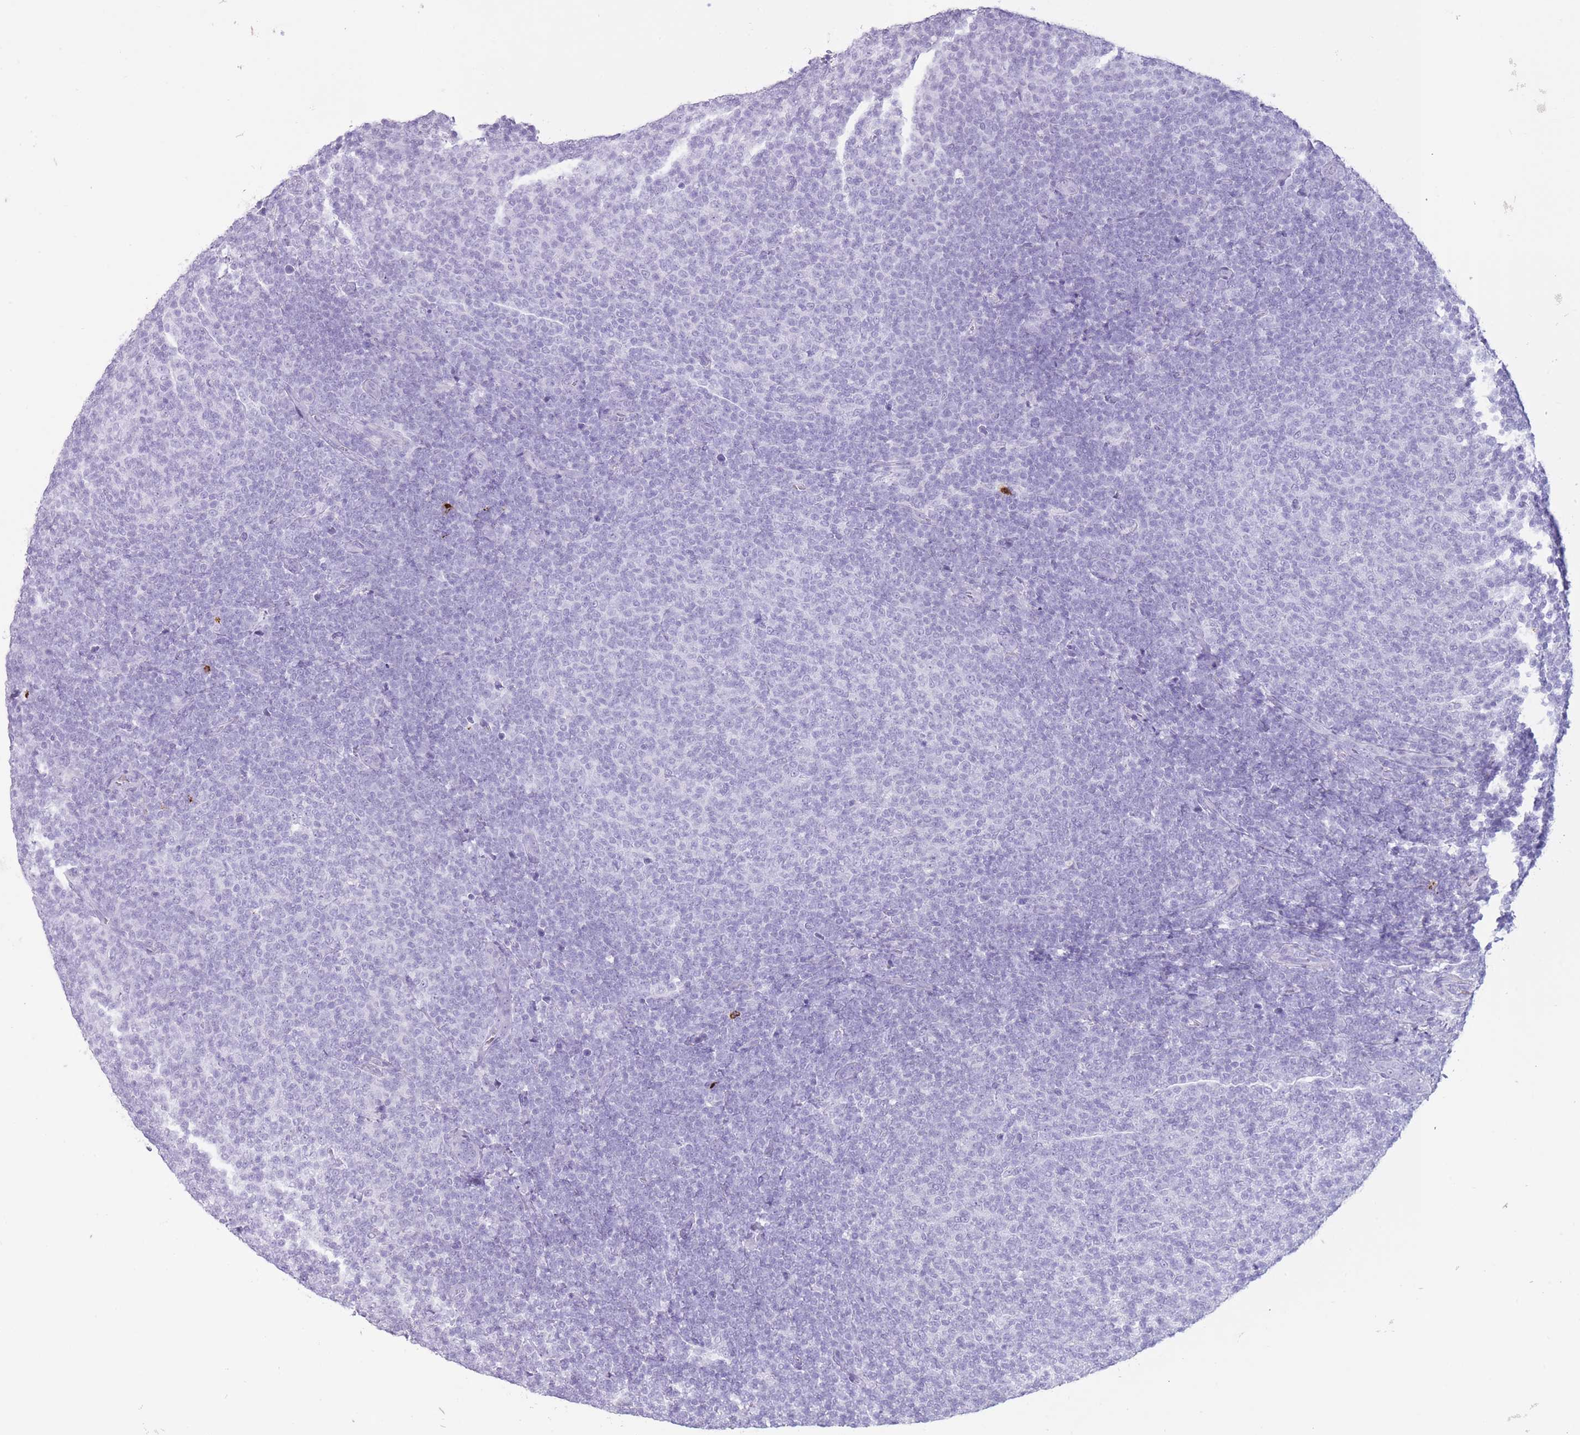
{"staining": {"intensity": "negative", "quantity": "none", "location": "none"}, "tissue": "lymphoma", "cell_type": "Tumor cells", "image_type": "cancer", "snomed": [{"axis": "morphology", "description": "Malignant lymphoma, non-Hodgkin's type, Low grade"}, {"axis": "topography", "description": "Lymph node"}], "caption": "A high-resolution micrograph shows immunohistochemistry staining of low-grade malignant lymphoma, non-Hodgkin's type, which demonstrates no significant staining in tumor cells.", "gene": "OR4F21", "patient": {"sex": "male", "age": 66}}